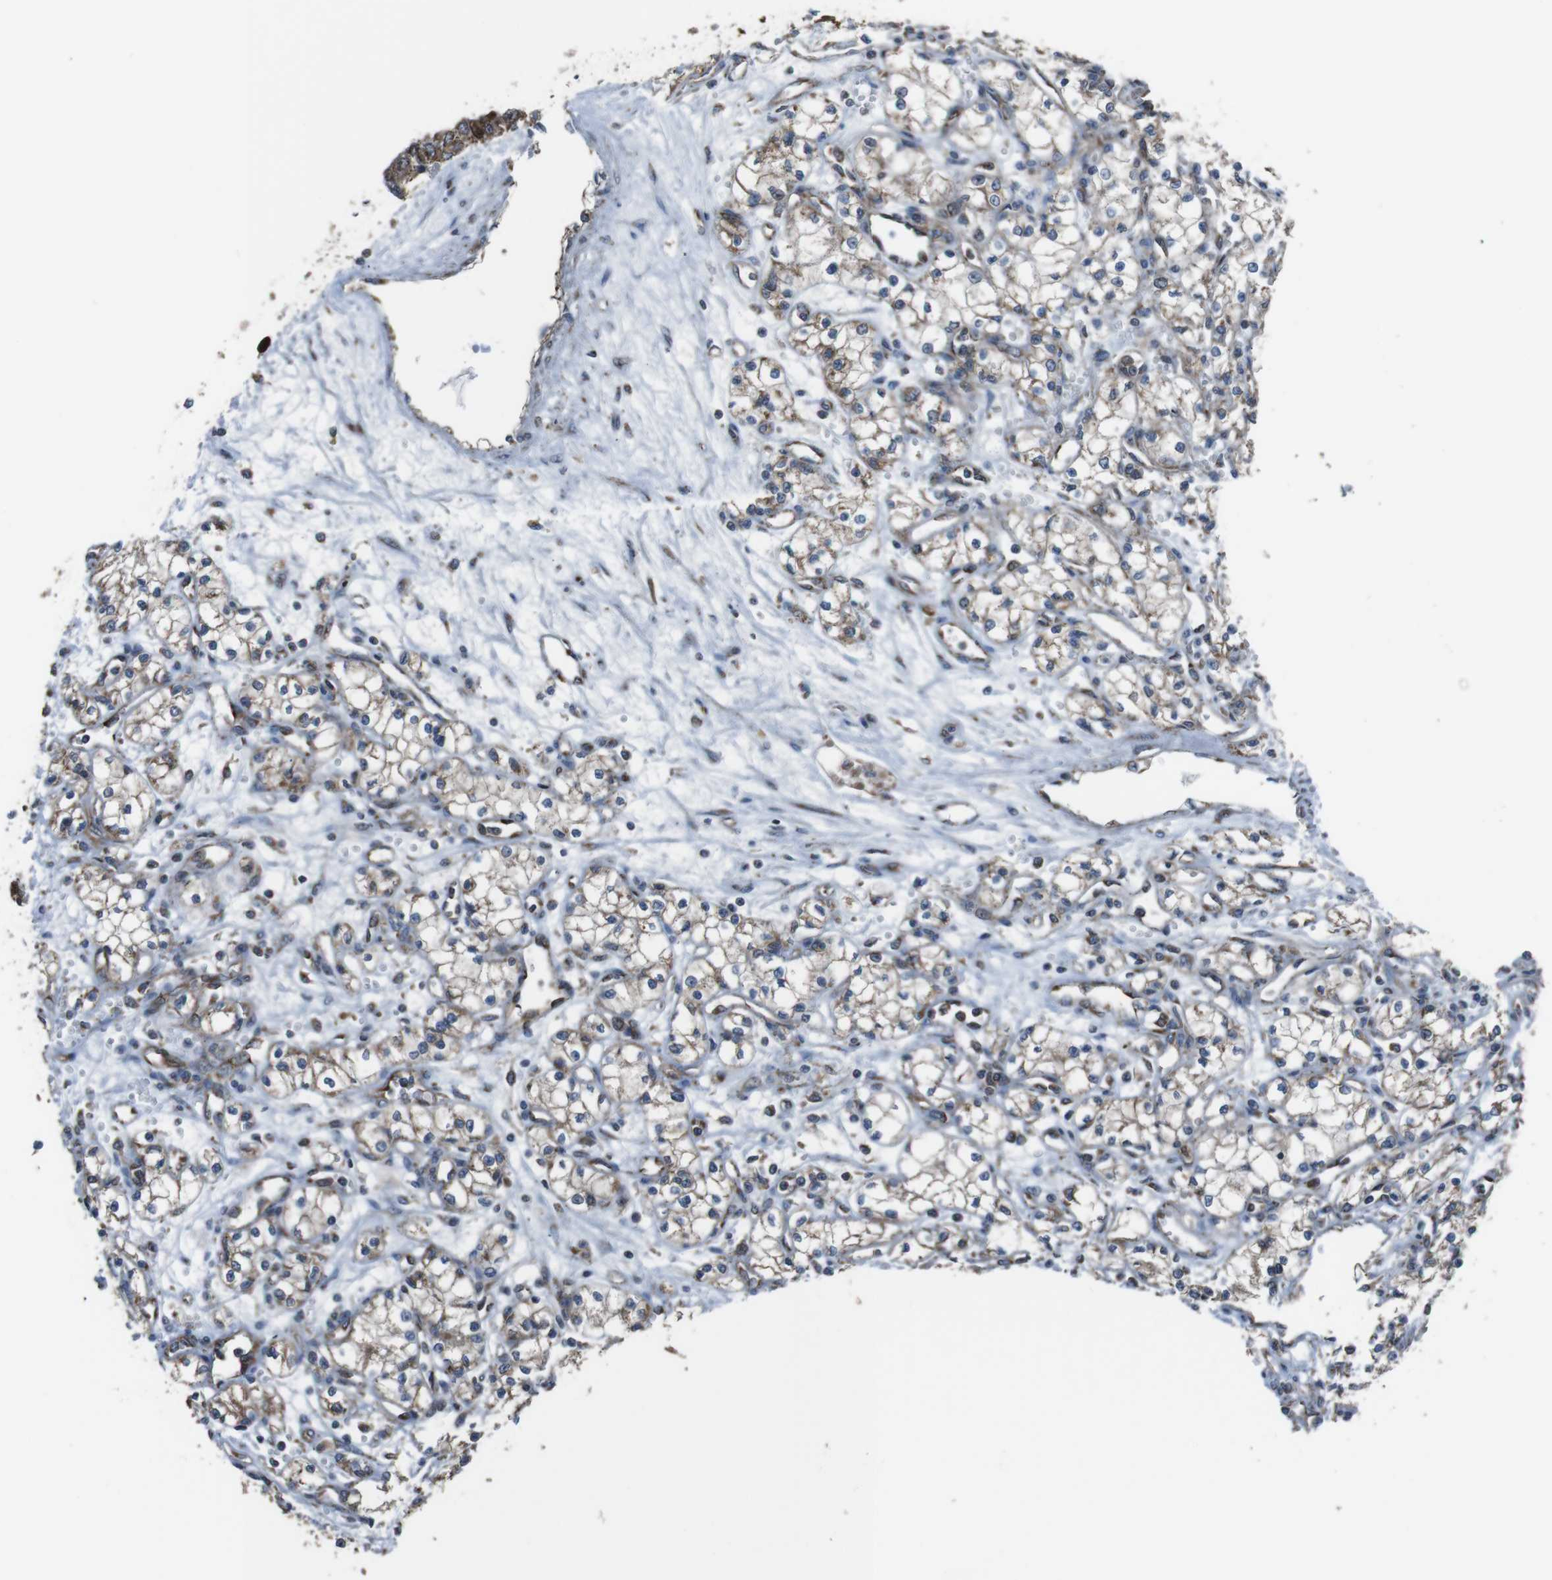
{"staining": {"intensity": "weak", "quantity": ">75%", "location": "cytoplasmic/membranous"}, "tissue": "renal cancer", "cell_type": "Tumor cells", "image_type": "cancer", "snomed": [{"axis": "morphology", "description": "Normal tissue, NOS"}, {"axis": "morphology", "description": "Adenocarcinoma, NOS"}, {"axis": "topography", "description": "Kidney"}], "caption": "High-power microscopy captured an immunohistochemistry micrograph of renal adenocarcinoma, revealing weak cytoplasmic/membranous expression in about >75% of tumor cells.", "gene": "GIMAP8", "patient": {"sex": "male", "age": 59}}